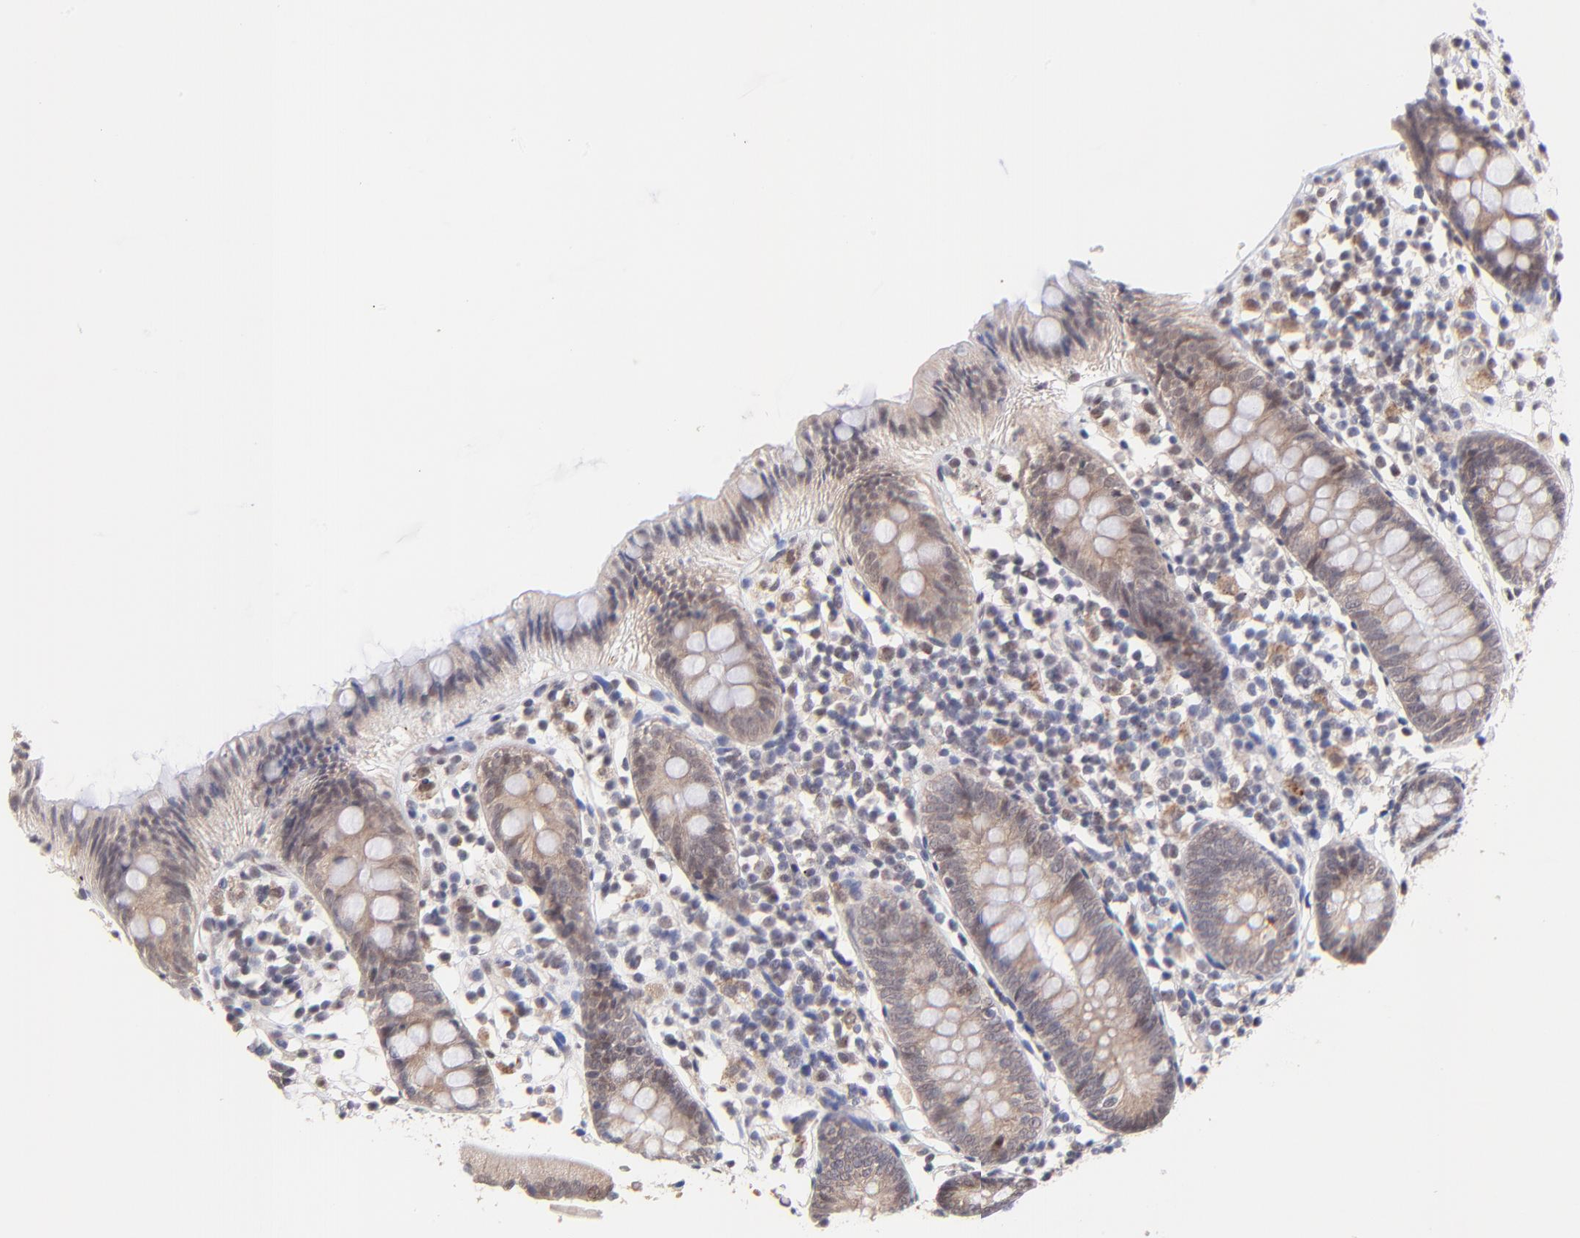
{"staining": {"intensity": "weak", "quantity": ">75%", "location": "cytoplasmic/membranous"}, "tissue": "appendix", "cell_type": "Glandular cells", "image_type": "normal", "snomed": [{"axis": "morphology", "description": "Normal tissue, NOS"}, {"axis": "topography", "description": "Appendix"}], "caption": "Immunohistochemistry photomicrograph of benign human appendix stained for a protein (brown), which displays low levels of weak cytoplasmic/membranous staining in approximately >75% of glandular cells.", "gene": "ZNF747", "patient": {"sex": "male", "age": 38}}